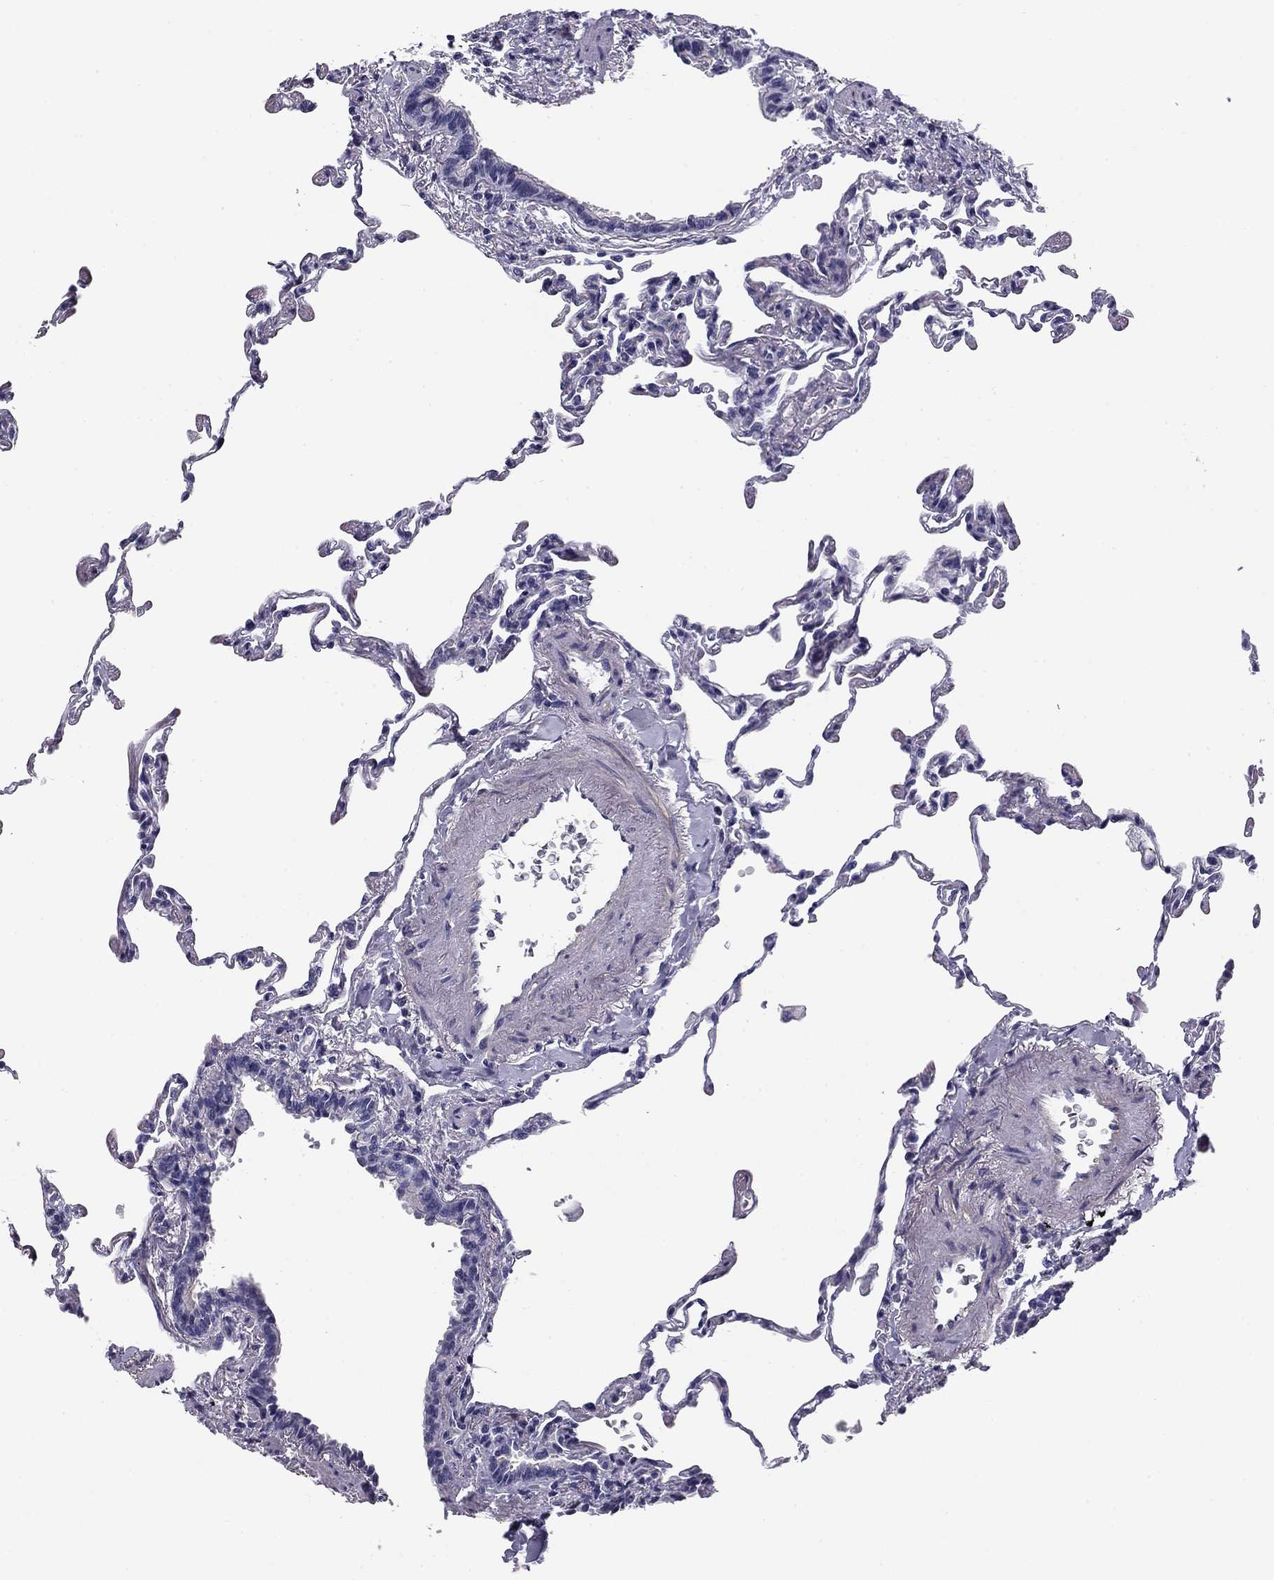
{"staining": {"intensity": "negative", "quantity": "none", "location": "none"}, "tissue": "lung", "cell_type": "Alveolar cells", "image_type": "normal", "snomed": [{"axis": "morphology", "description": "Normal tissue, NOS"}, {"axis": "topography", "description": "Lung"}], "caption": "Immunohistochemistry (IHC) histopathology image of benign lung: lung stained with DAB demonstrates no significant protein expression in alveolar cells.", "gene": "FLNC", "patient": {"sex": "female", "age": 57}}